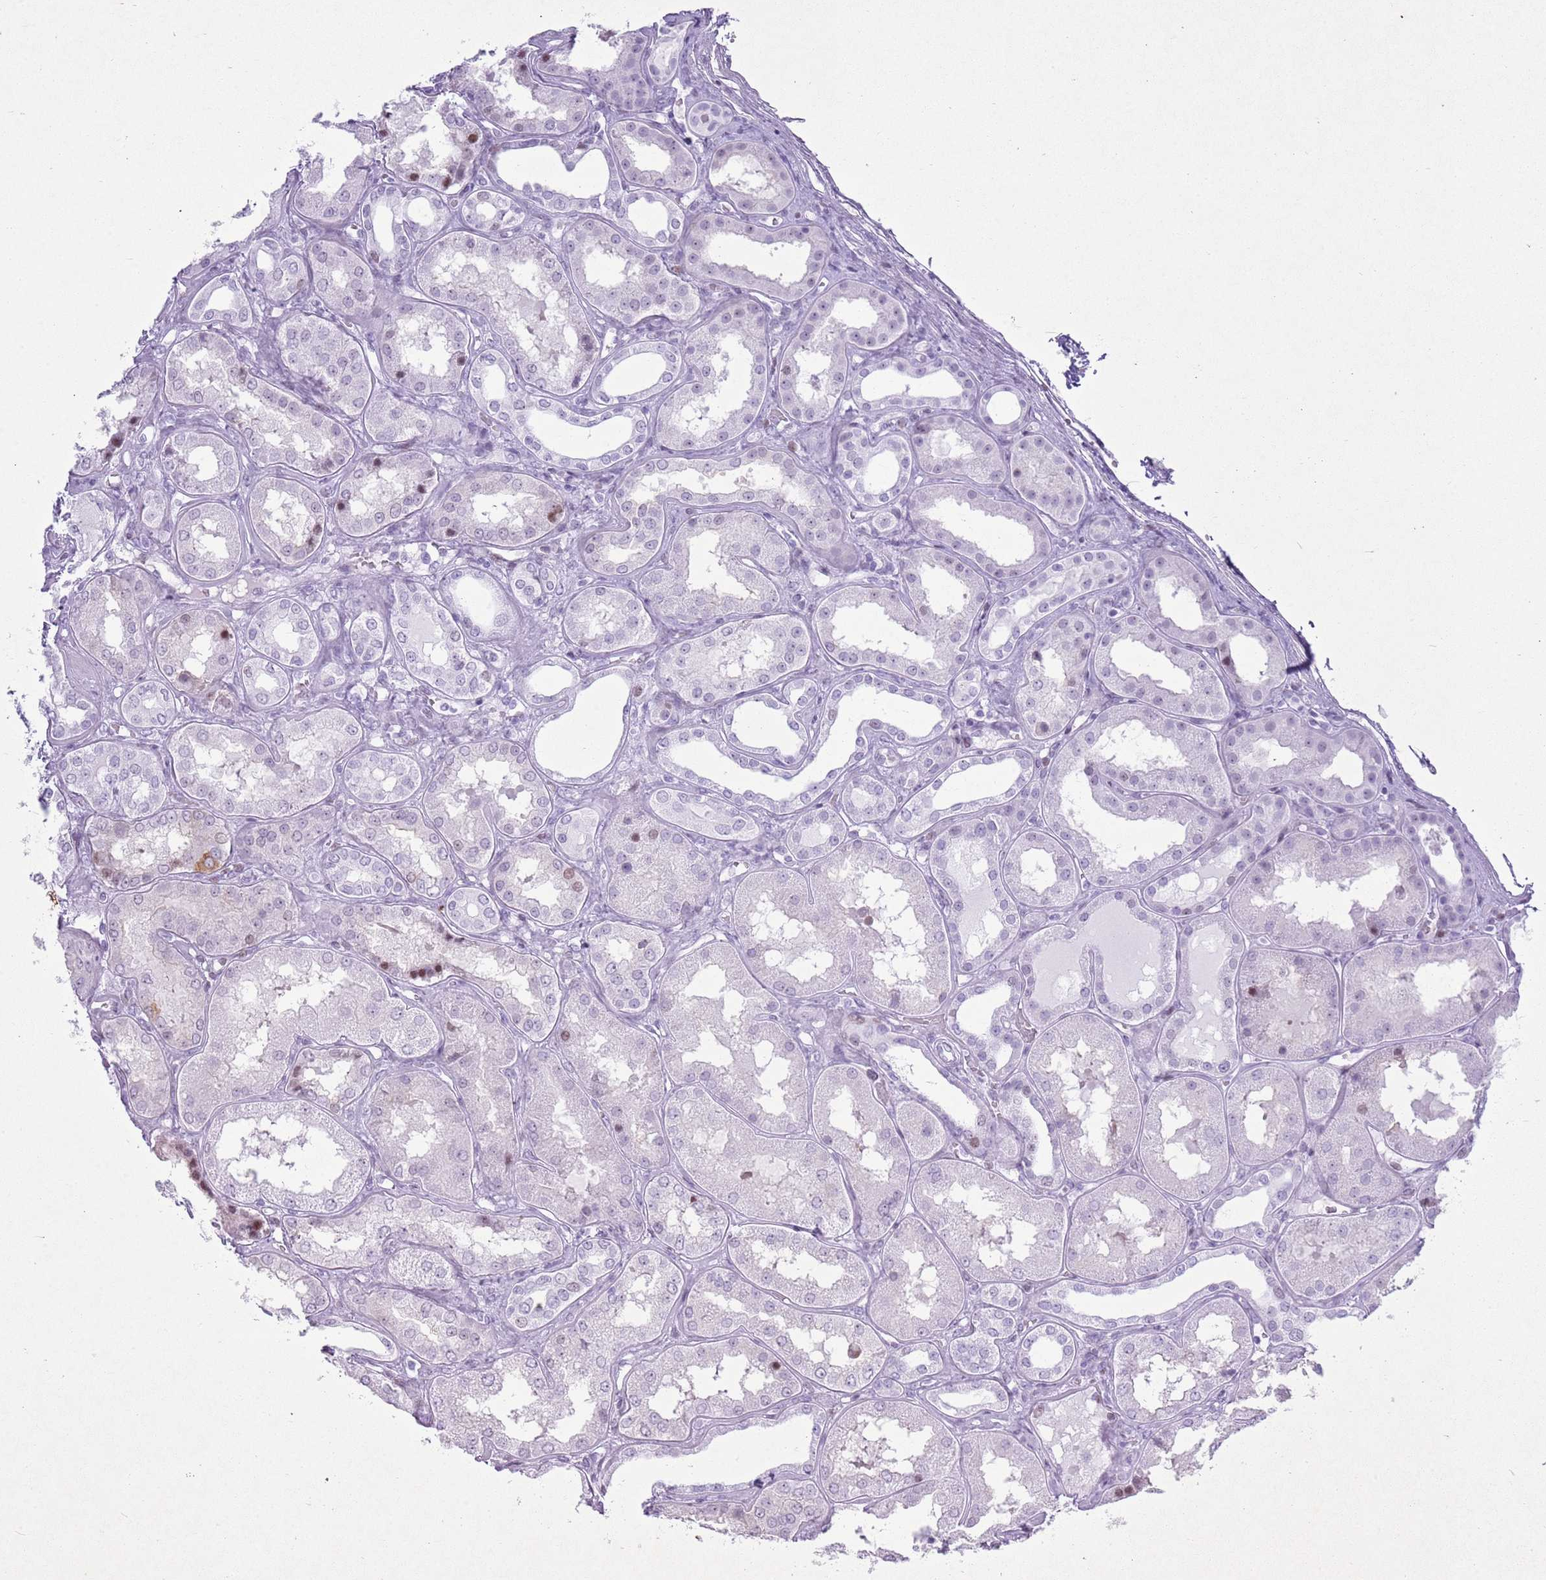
{"staining": {"intensity": "weak", "quantity": "<25%", "location": "nuclear"}, "tissue": "kidney", "cell_type": "Cells in glomeruli", "image_type": "normal", "snomed": [{"axis": "morphology", "description": "Normal tissue, NOS"}, {"axis": "topography", "description": "Kidney"}], "caption": "This is a histopathology image of immunohistochemistry (IHC) staining of unremarkable kidney, which shows no positivity in cells in glomeruli.", "gene": "ASIP", "patient": {"sex": "female", "age": 56}}